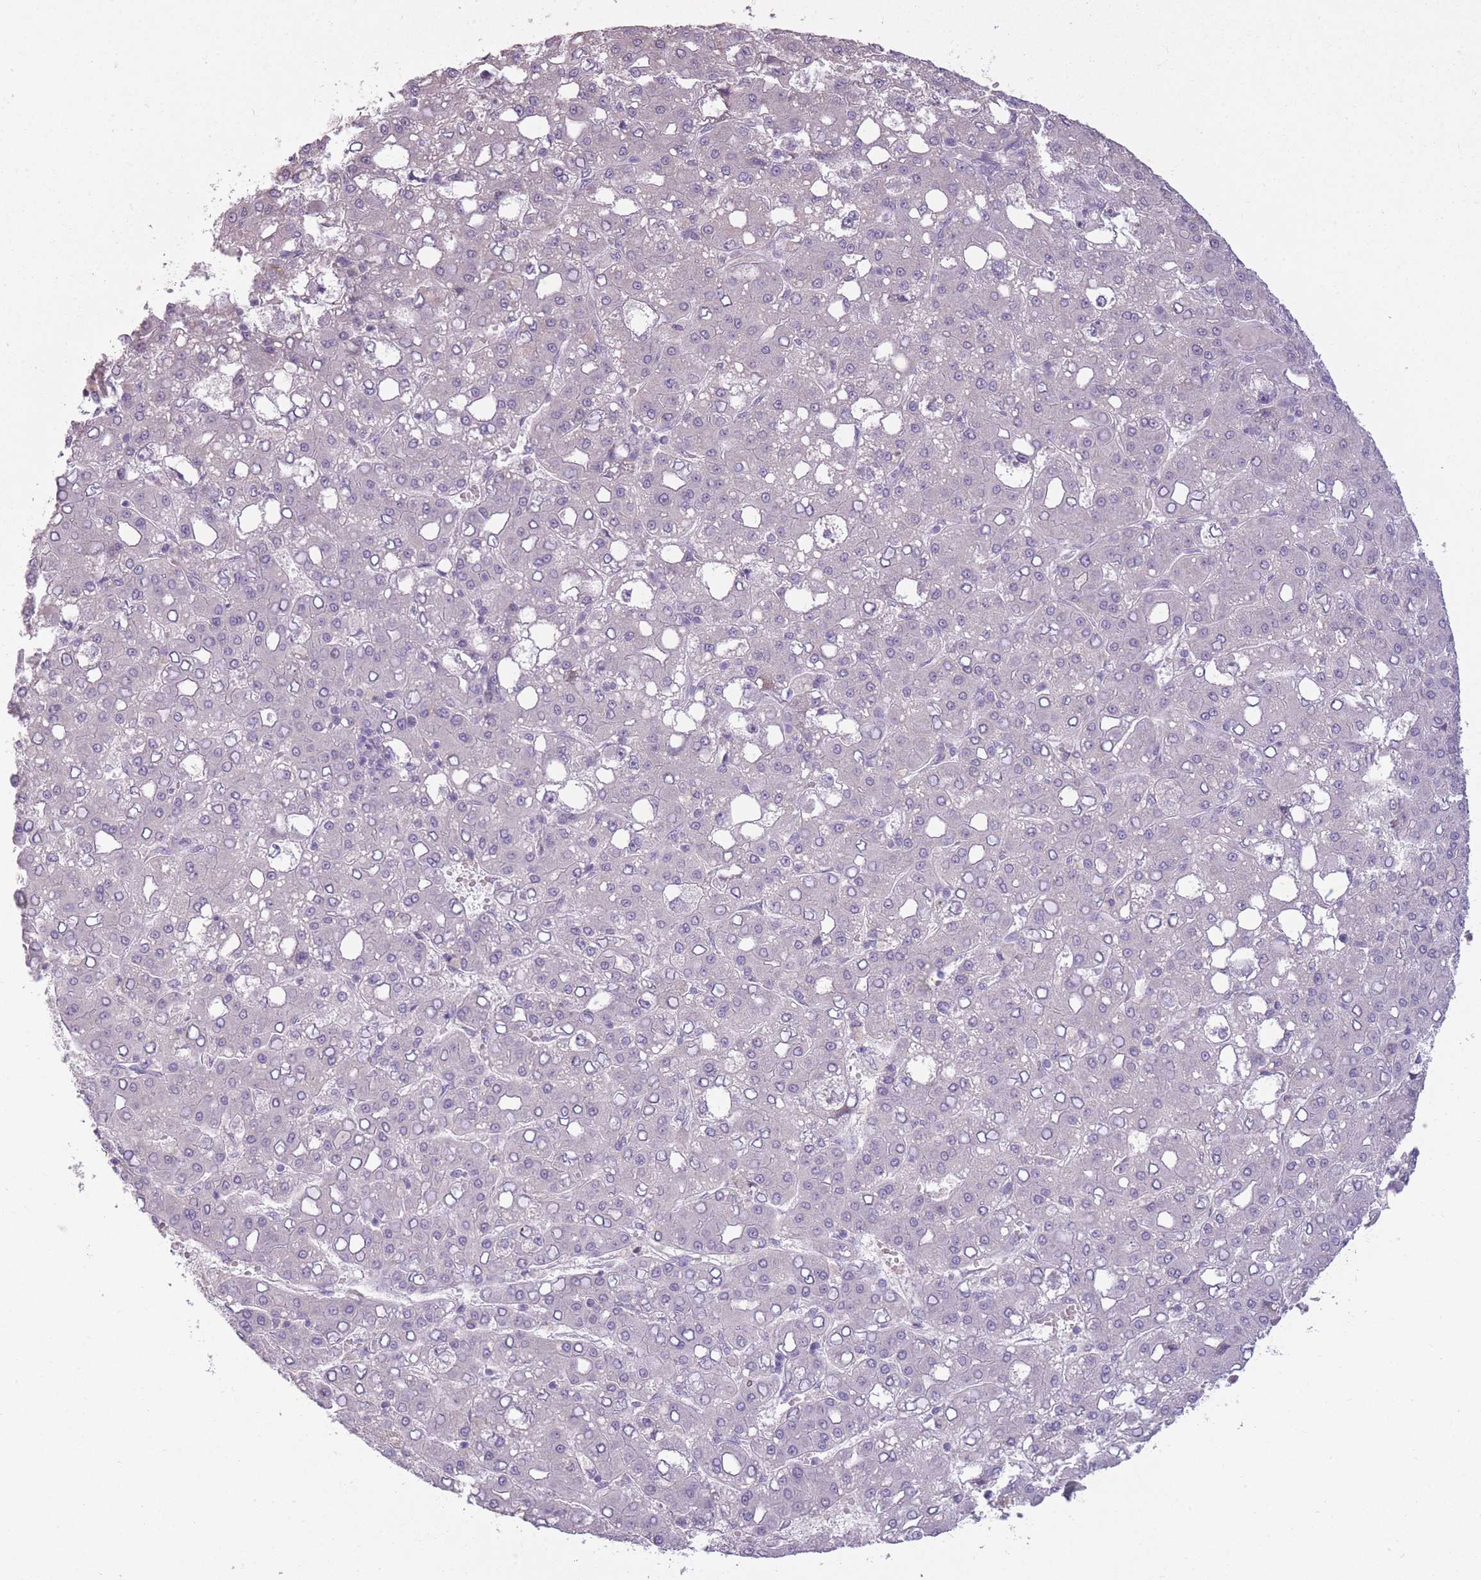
{"staining": {"intensity": "negative", "quantity": "none", "location": "none"}, "tissue": "liver cancer", "cell_type": "Tumor cells", "image_type": "cancer", "snomed": [{"axis": "morphology", "description": "Carcinoma, Hepatocellular, NOS"}, {"axis": "topography", "description": "Liver"}], "caption": "Tumor cells show no significant expression in hepatocellular carcinoma (liver).", "gene": "ZBTB24", "patient": {"sex": "male", "age": 65}}